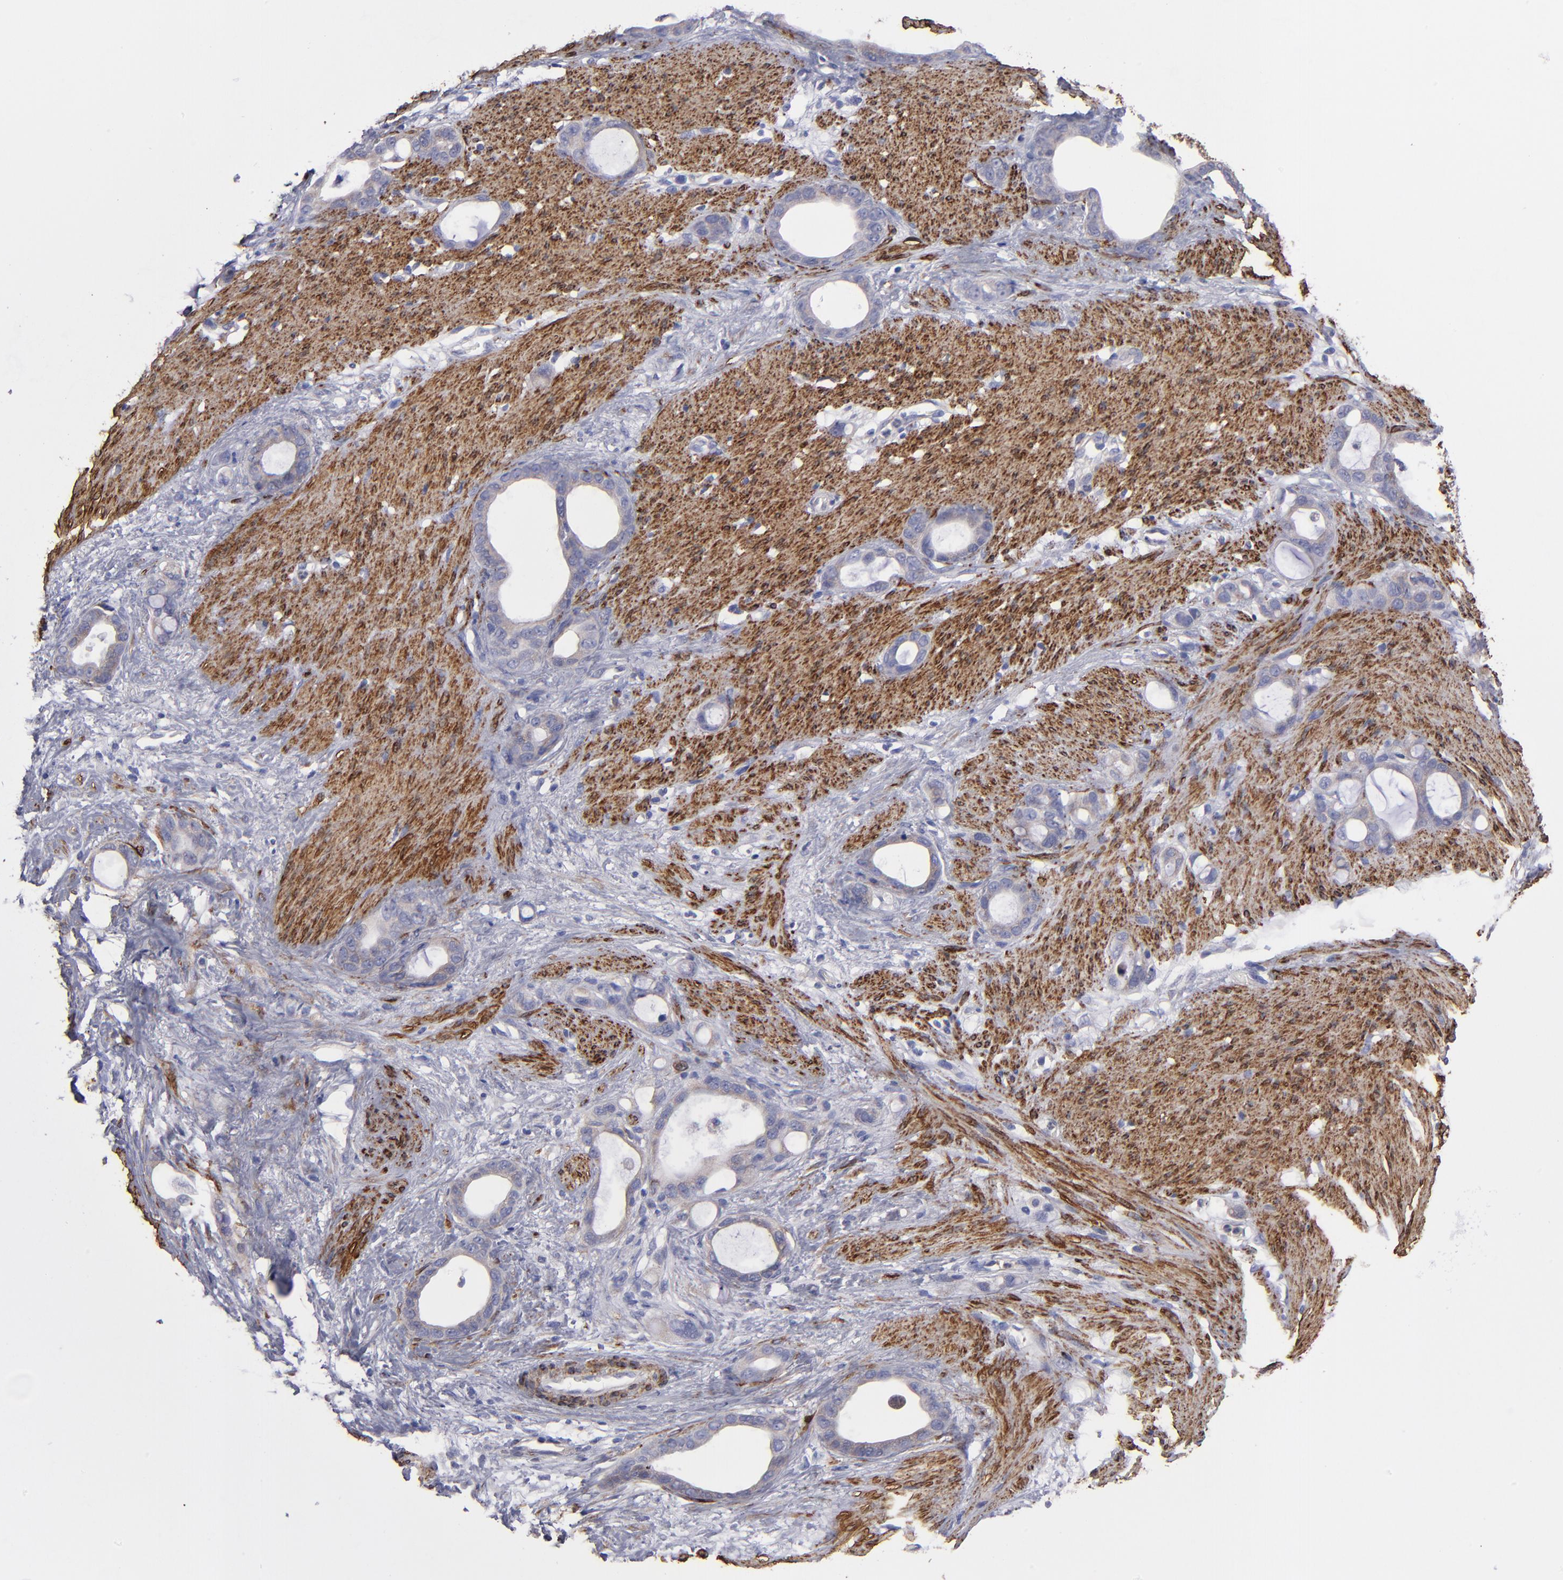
{"staining": {"intensity": "weak", "quantity": ">75%", "location": "cytoplasmic/membranous"}, "tissue": "stomach cancer", "cell_type": "Tumor cells", "image_type": "cancer", "snomed": [{"axis": "morphology", "description": "Adenocarcinoma, NOS"}, {"axis": "topography", "description": "Stomach"}], "caption": "Immunohistochemistry histopathology image of human stomach cancer stained for a protein (brown), which demonstrates low levels of weak cytoplasmic/membranous staining in about >75% of tumor cells.", "gene": "SLMAP", "patient": {"sex": "female", "age": 75}}